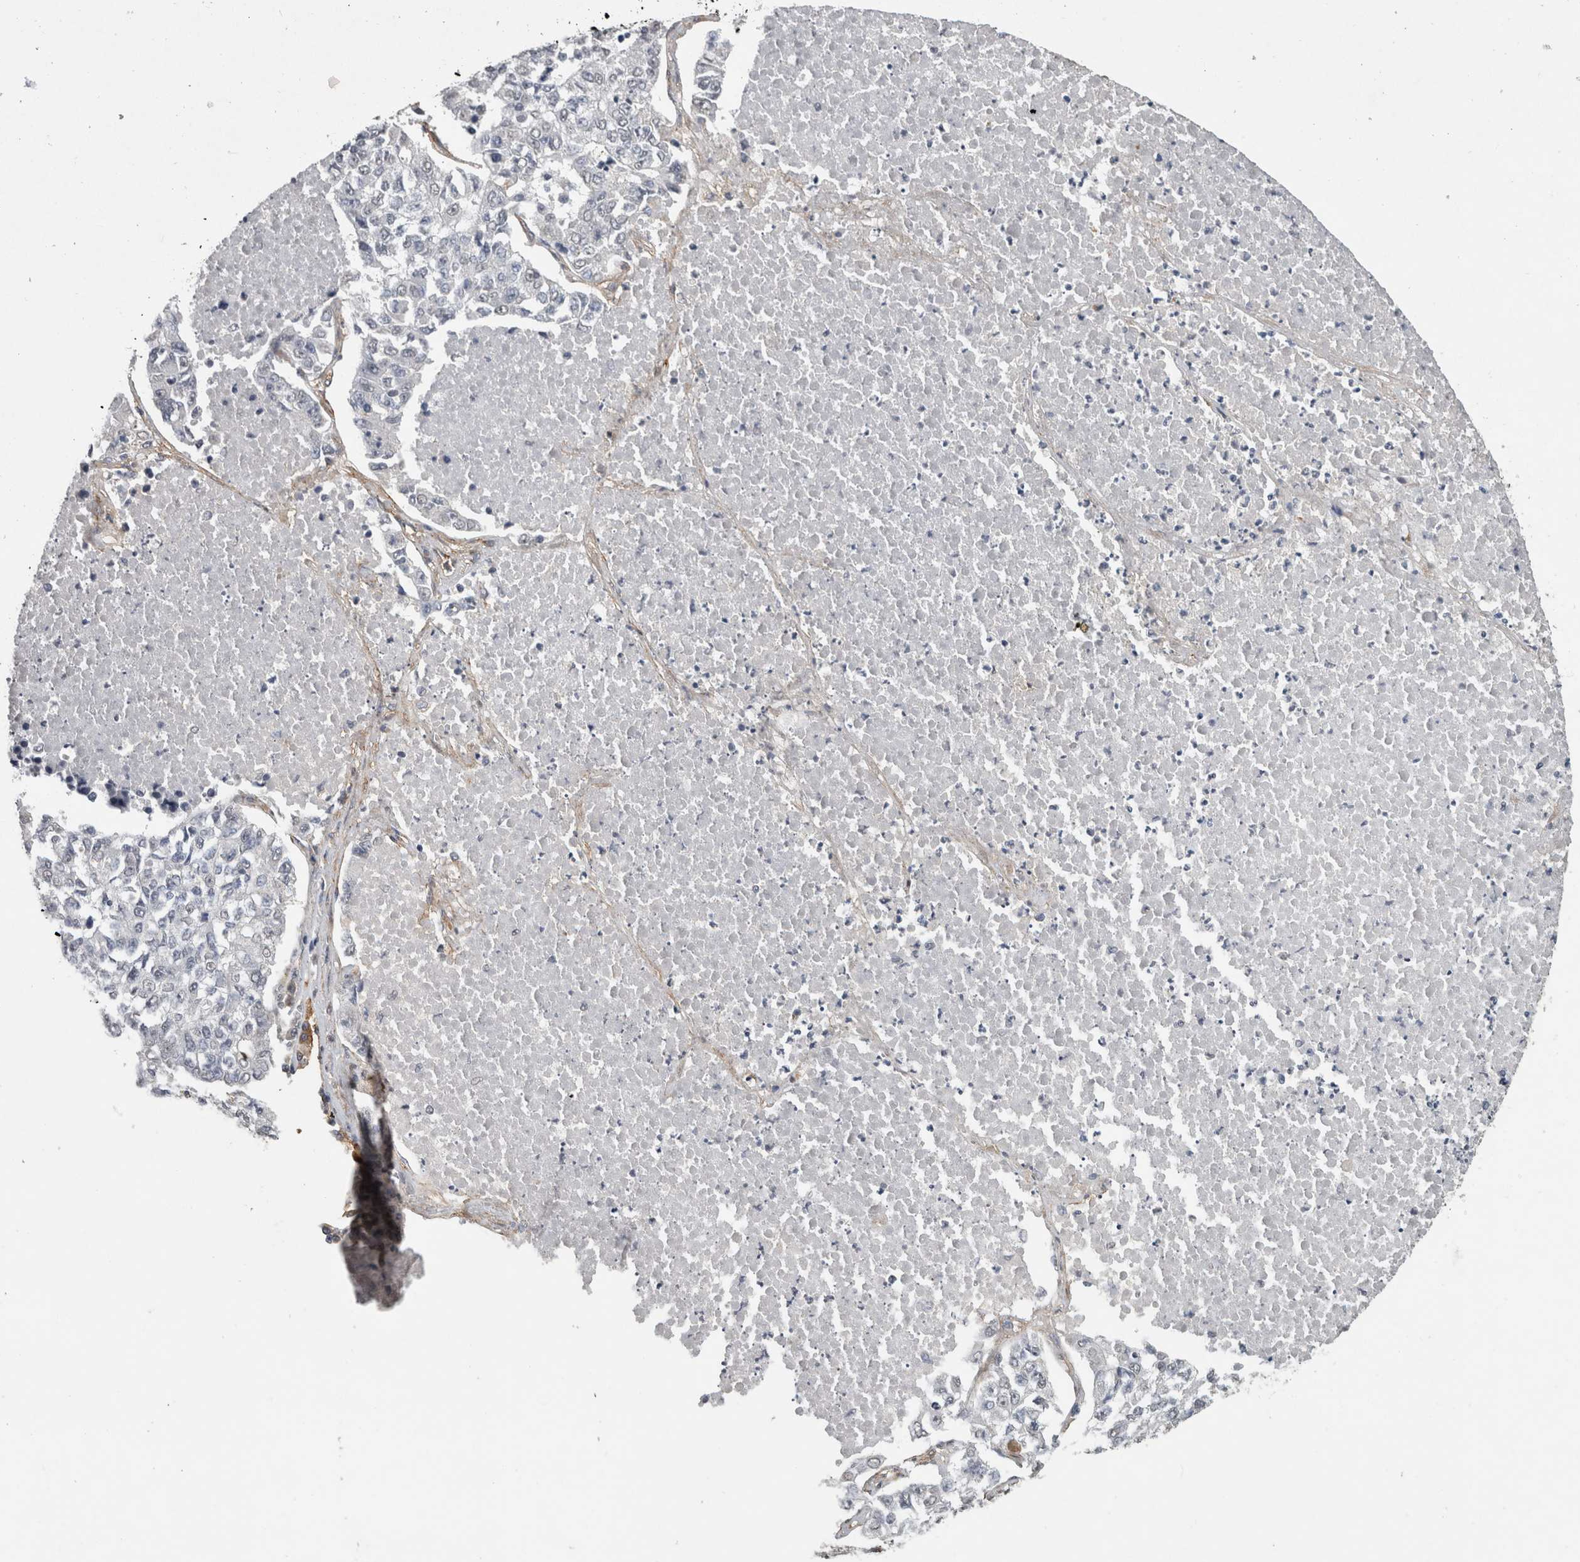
{"staining": {"intensity": "negative", "quantity": "none", "location": "none"}, "tissue": "lung cancer", "cell_type": "Tumor cells", "image_type": "cancer", "snomed": [{"axis": "morphology", "description": "Adenocarcinoma, NOS"}, {"axis": "topography", "description": "Lung"}], "caption": "There is no significant expression in tumor cells of lung adenocarcinoma.", "gene": "RECK", "patient": {"sex": "male", "age": 49}}